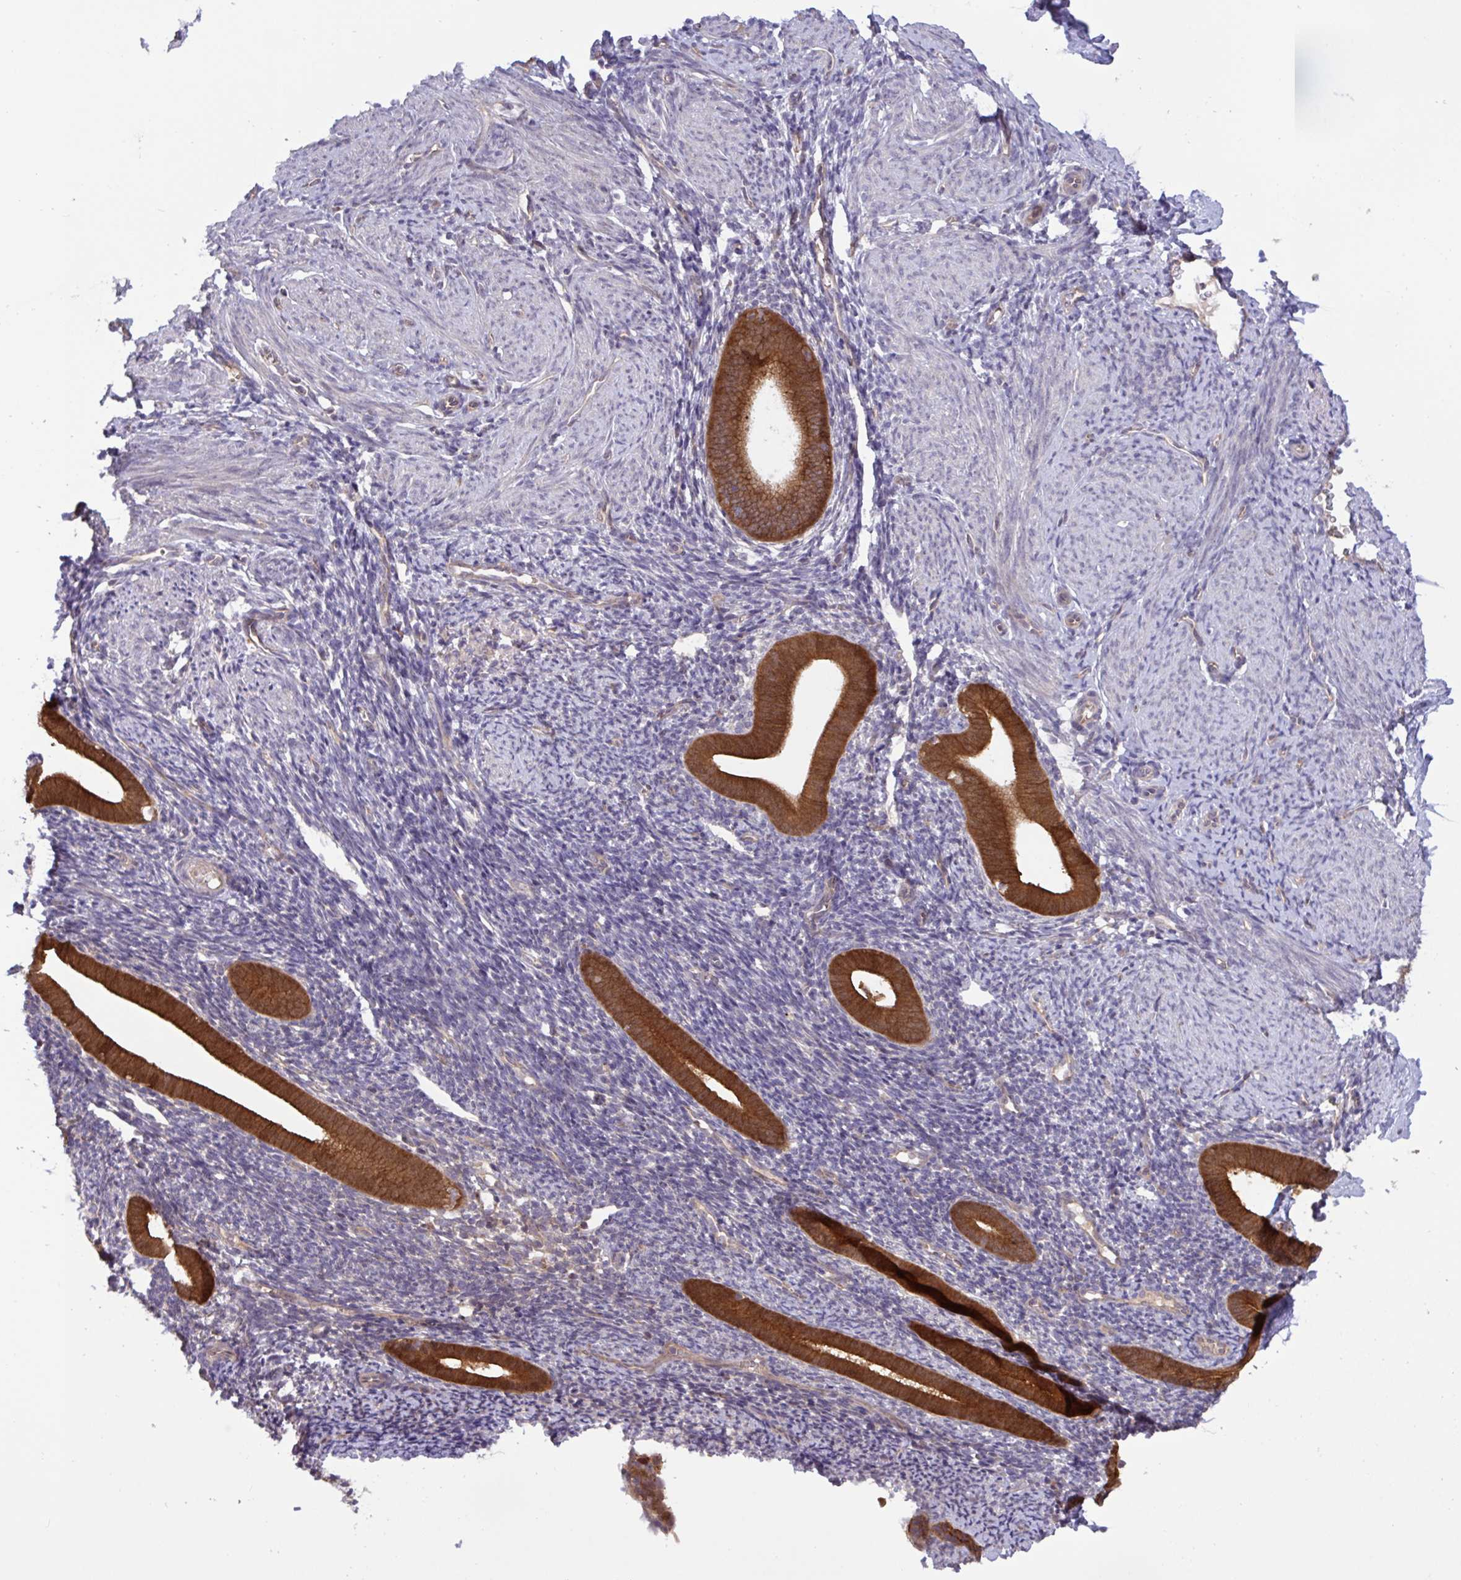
{"staining": {"intensity": "negative", "quantity": "none", "location": "none"}, "tissue": "endometrium", "cell_type": "Cells in endometrial stroma", "image_type": "normal", "snomed": [{"axis": "morphology", "description": "Normal tissue, NOS"}, {"axis": "topography", "description": "Endometrium"}], "caption": "High power microscopy photomicrograph of an immunohistochemistry (IHC) image of benign endometrium, revealing no significant positivity in cells in endometrial stroma.", "gene": "INTS10", "patient": {"sex": "female", "age": 39}}